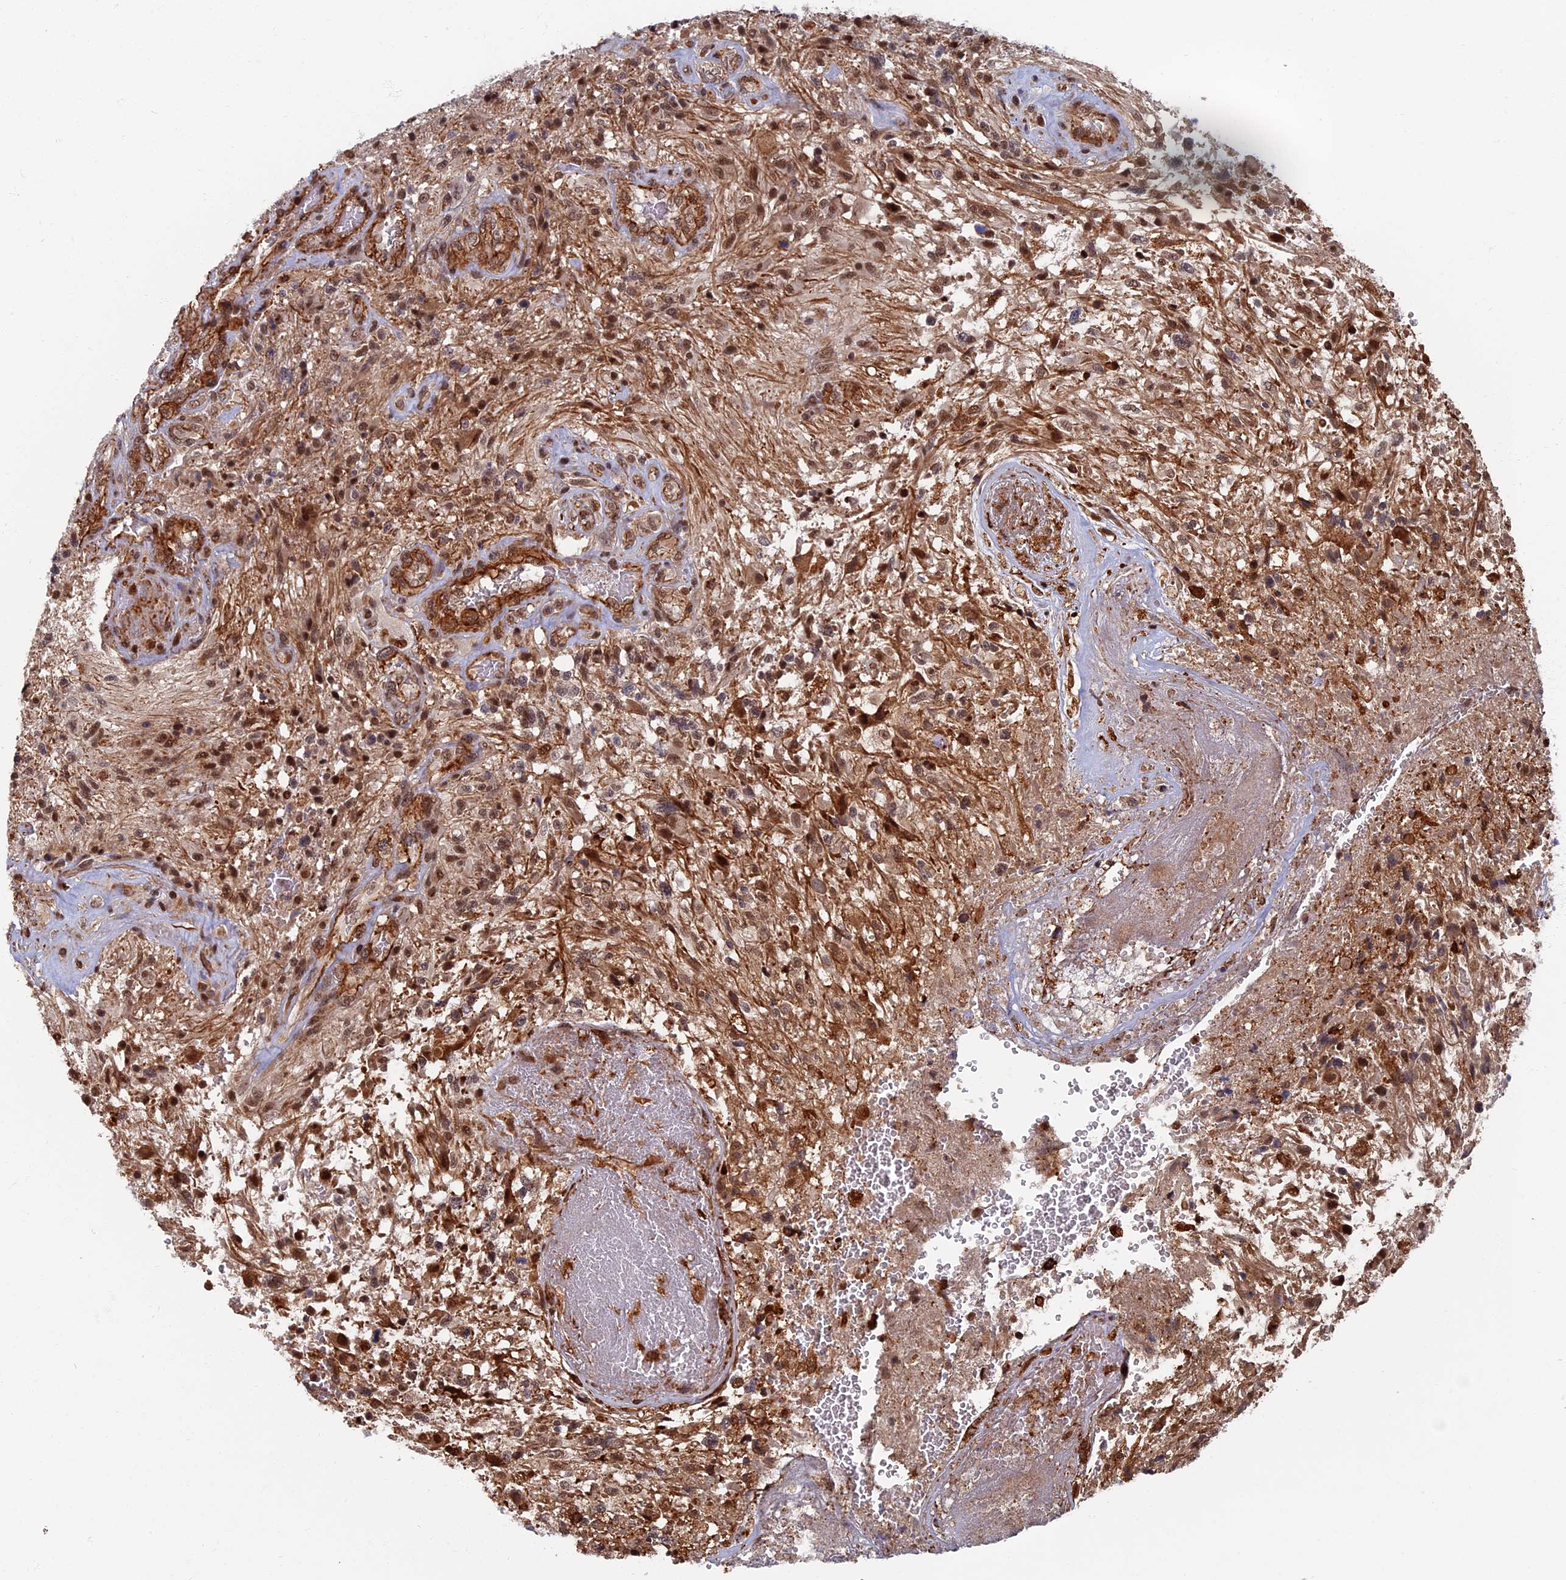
{"staining": {"intensity": "moderate", "quantity": "25%-75%", "location": "cytoplasmic/membranous,nuclear"}, "tissue": "glioma", "cell_type": "Tumor cells", "image_type": "cancer", "snomed": [{"axis": "morphology", "description": "Glioma, malignant, High grade"}, {"axis": "topography", "description": "Brain"}], "caption": "Brown immunohistochemical staining in glioma demonstrates moderate cytoplasmic/membranous and nuclear staining in about 25%-75% of tumor cells.", "gene": "CTDP1", "patient": {"sex": "male", "age": 56}}